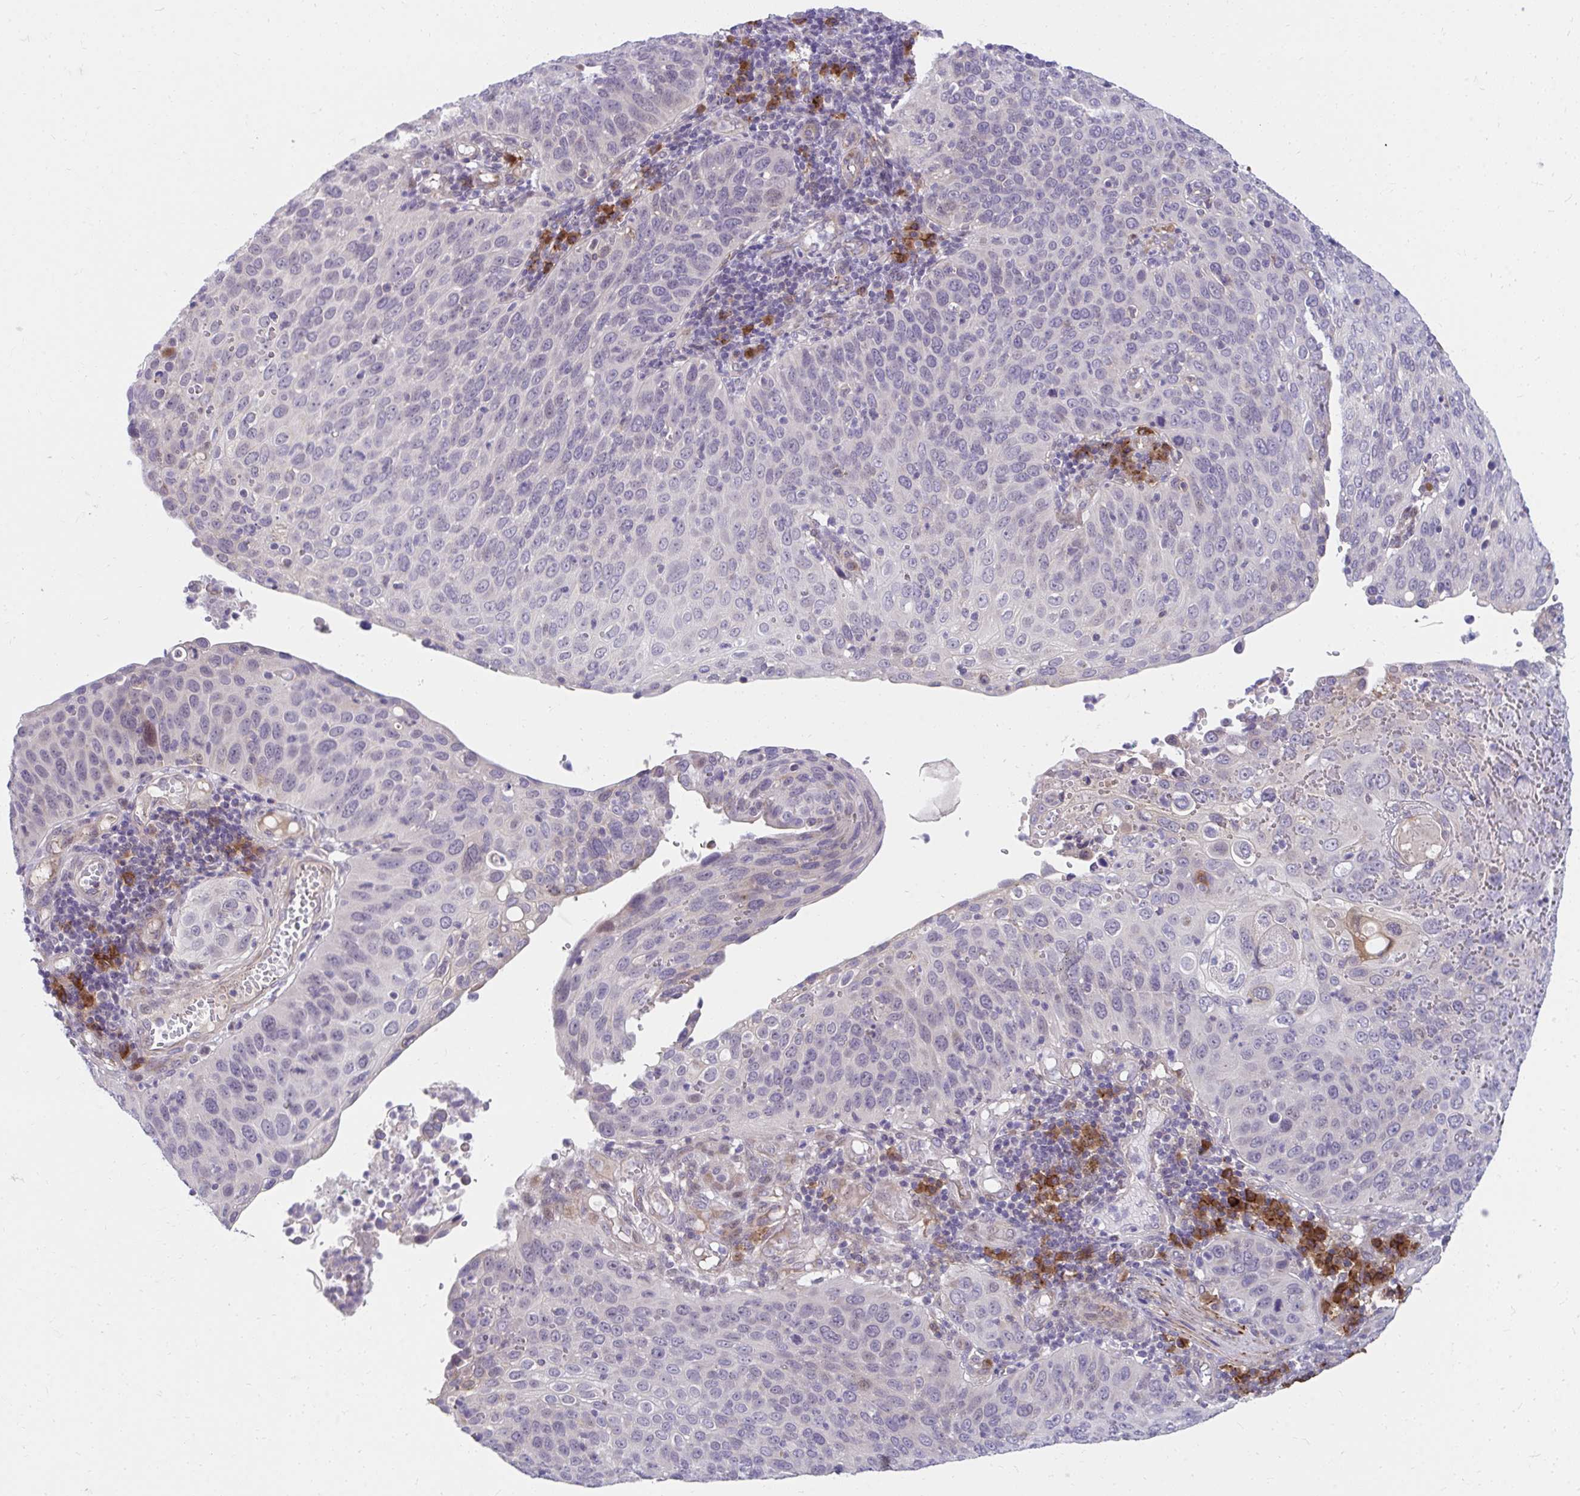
{"staining": {"intensity": "negative", "quantity": "none", "location": "none"}, "tissue": "cervical cancer", "cell_type": "Tumor cells", "image_type": "cancer", "snomed": [{"axis": "morphology", "description": "Squamous cell carcinoma, NOS"}, {"axis": "topography", "description": "Cervix"}], "caption": "IHC of cervical cancer reveals no expression in tumor cells.", "gene": "SLAMF7", "patient": {"sex": "female", "age": 36}}